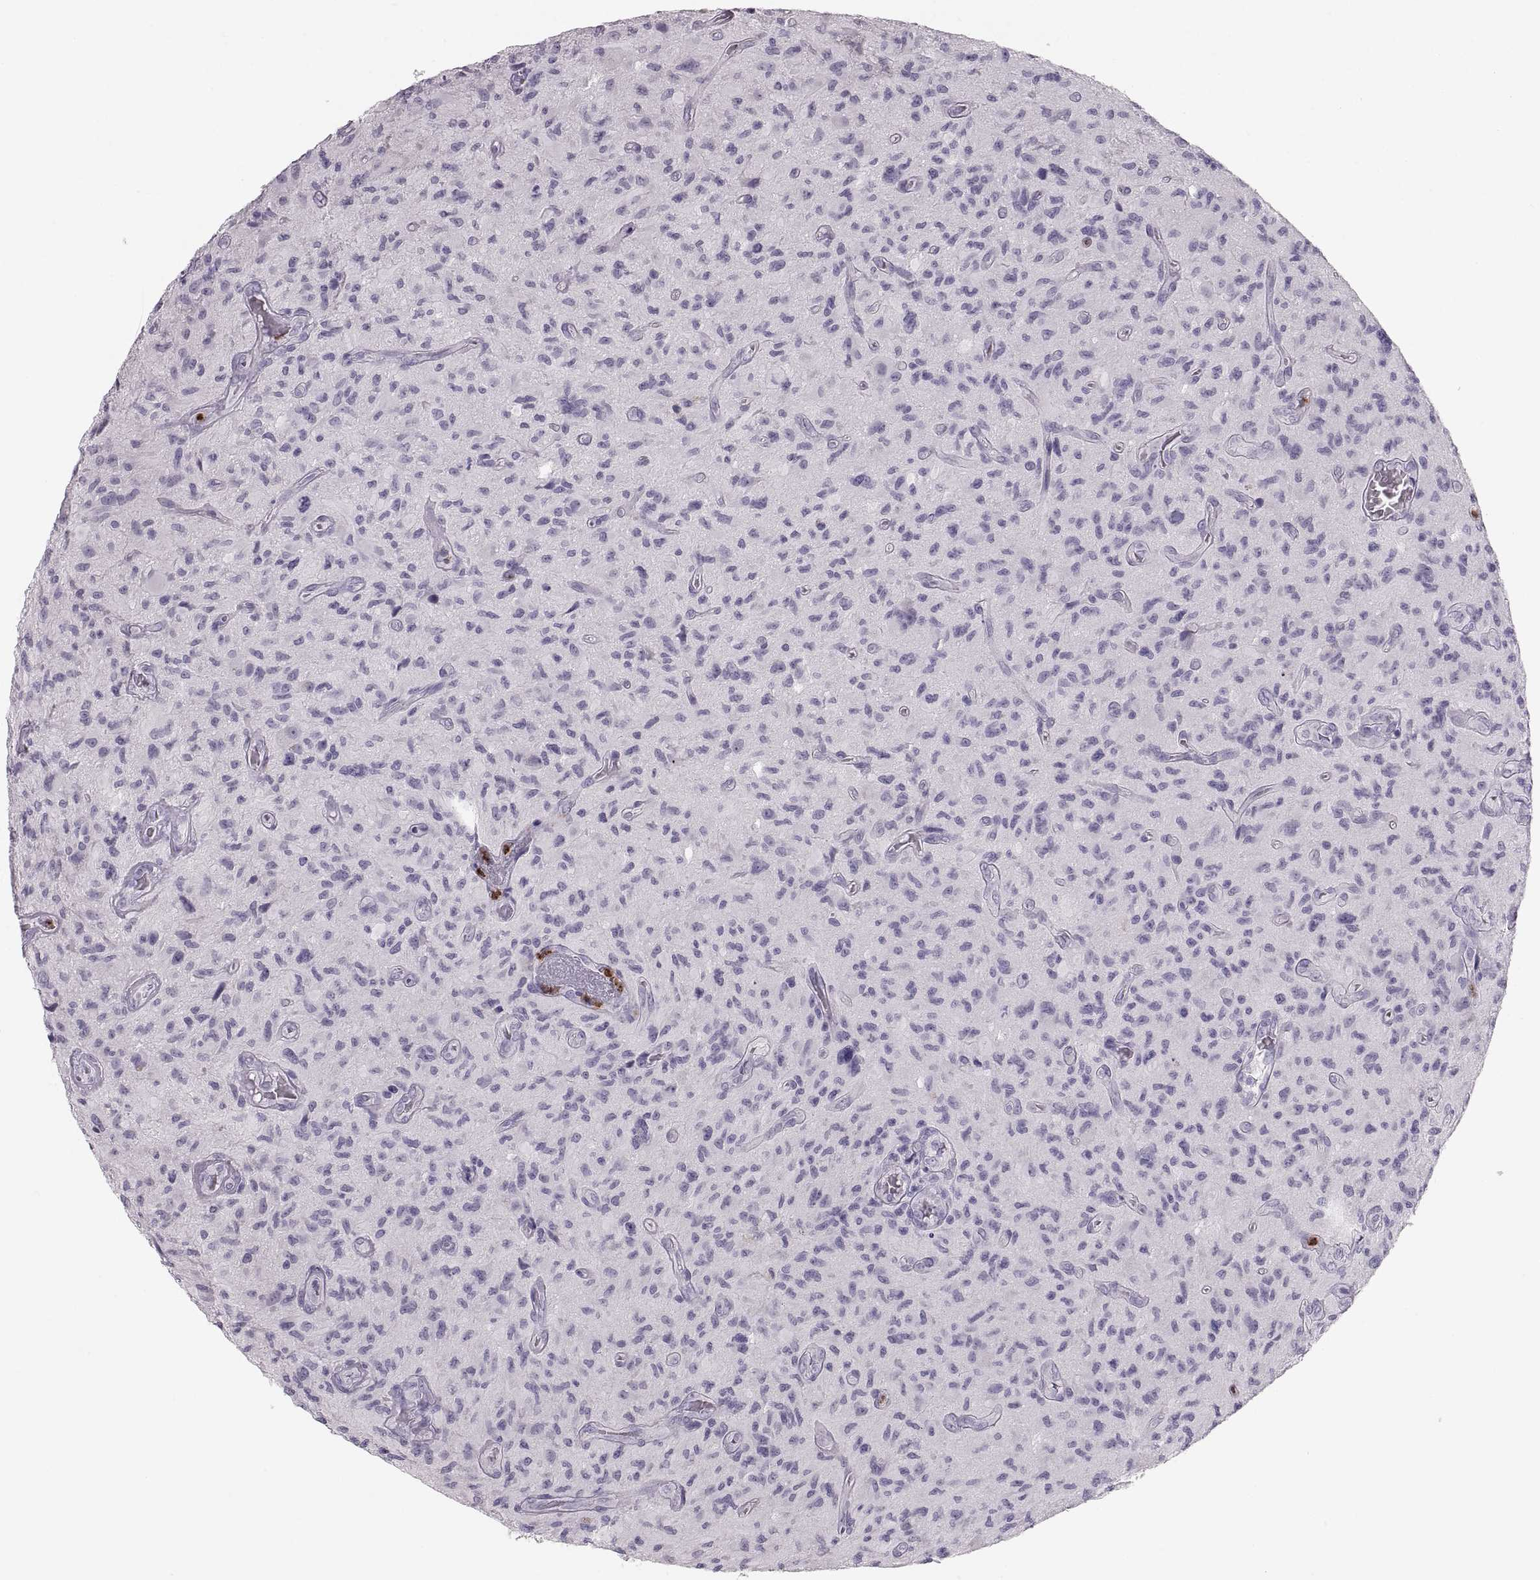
{"staining": {"intensity": "negative", "quantity": "none", "location": "none"}, "tissue": "glioma", "cell_type": "Tumor cells", "image_type": "cancer", "snomed": [{"axis": "morphology", "description": "Glioma, malignant, NOS"}, {"axis": "morphology", "description": "Glioma, malignant, High grade"}, {"axis": "topography", "description": "Brain"}], "caption": "Immunohistochemical staining of glioma demonstrates no significant positivity in tumor cells.", "gene": "MILR1", "patient": {"sex": "female", "age": 71}}